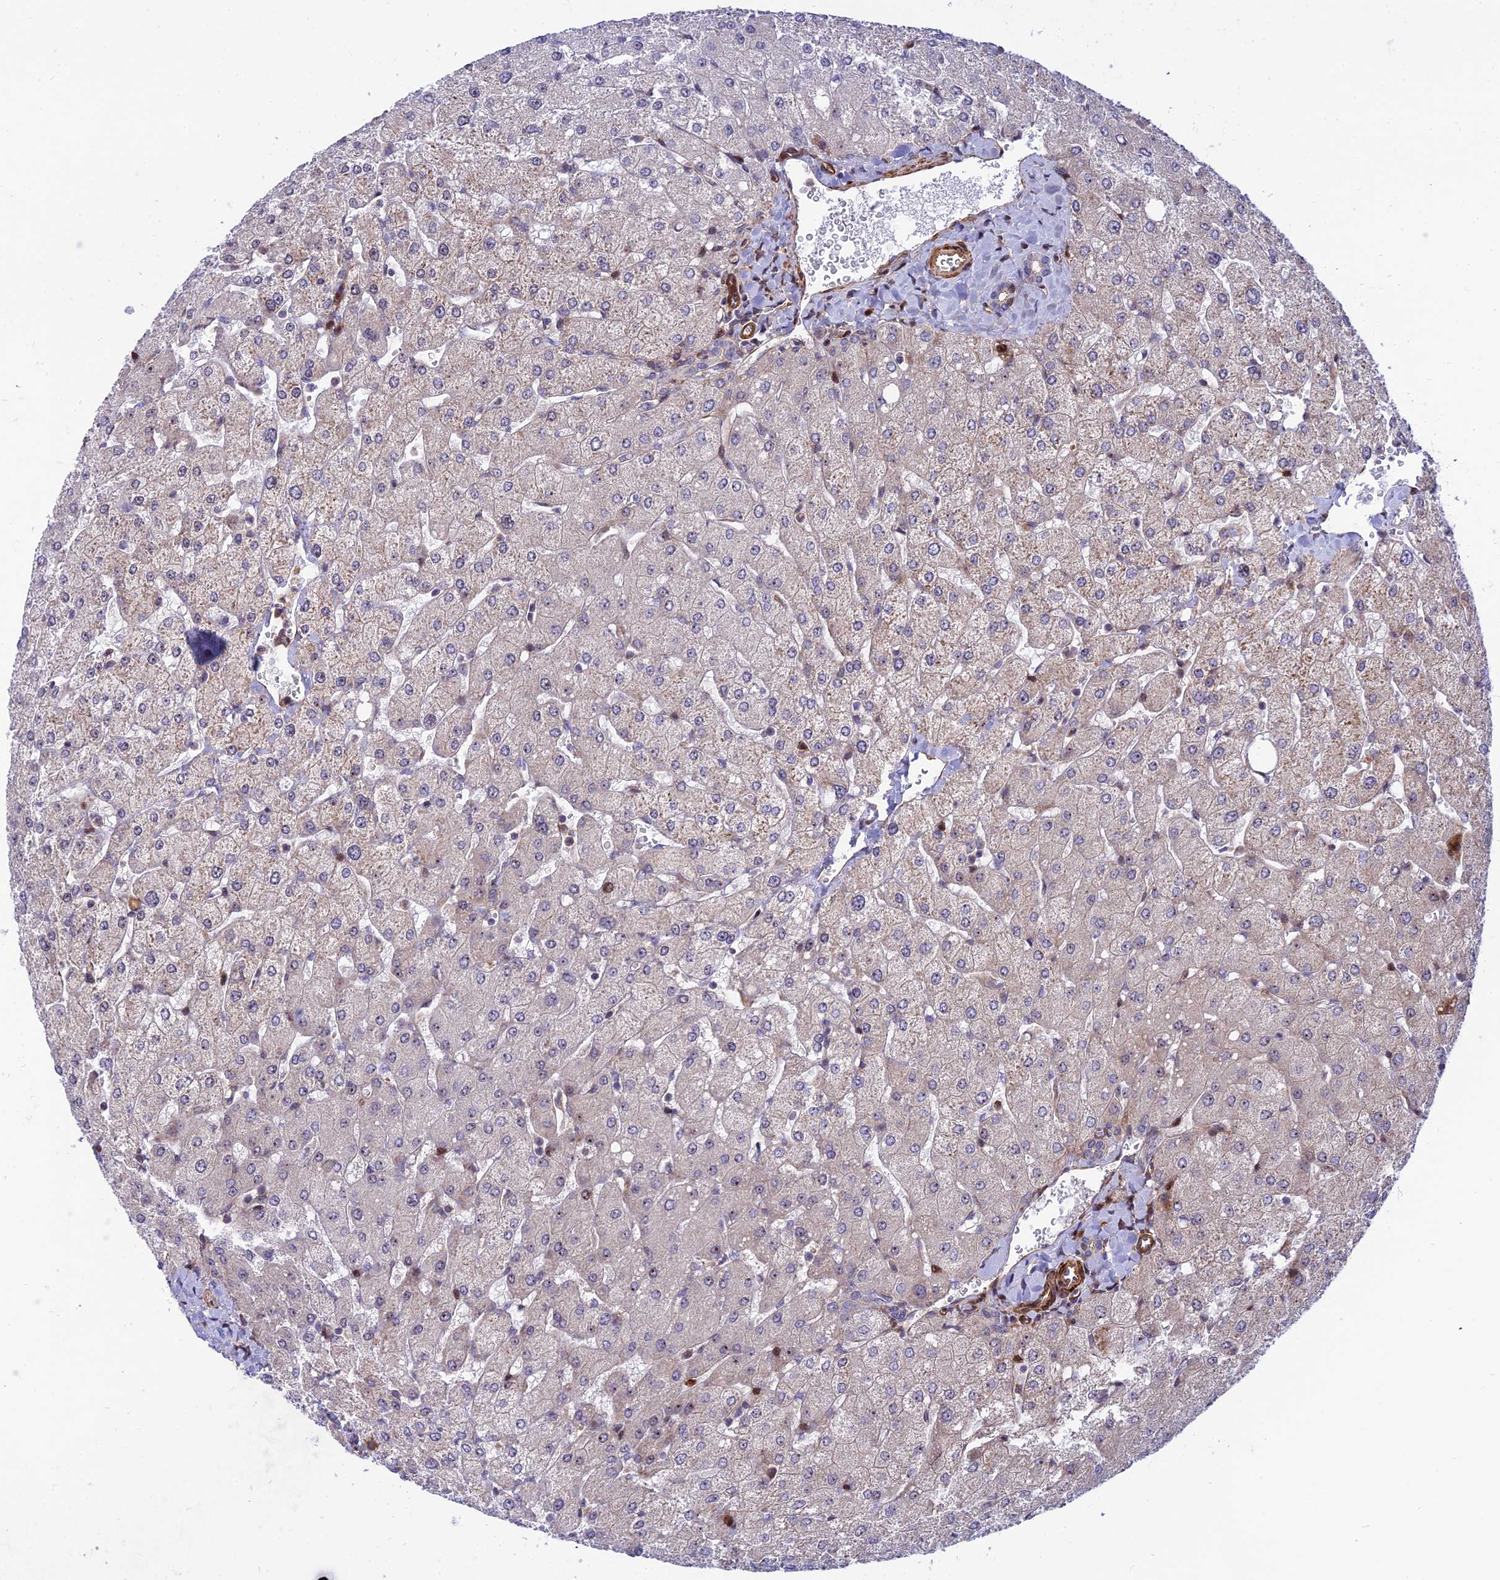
{"staining": {"intensity": "negative", "quantity": "none", "location": "none"}, "tissue": "liver", "cell_type": "Cholangiocytes", "image_type": "normal", "snomed": [{"axis": "morphology", "description": "Normal tissue, NOS"}, {"axis": "topography", "description": "Liver"}], "caption": "Cholangiocytes show no significant positivity in benign liver. (DAB immunohistochemistry, high magnification).", "gene": "KBTBD7", "patient": {"sex": "male", "age": 55}}